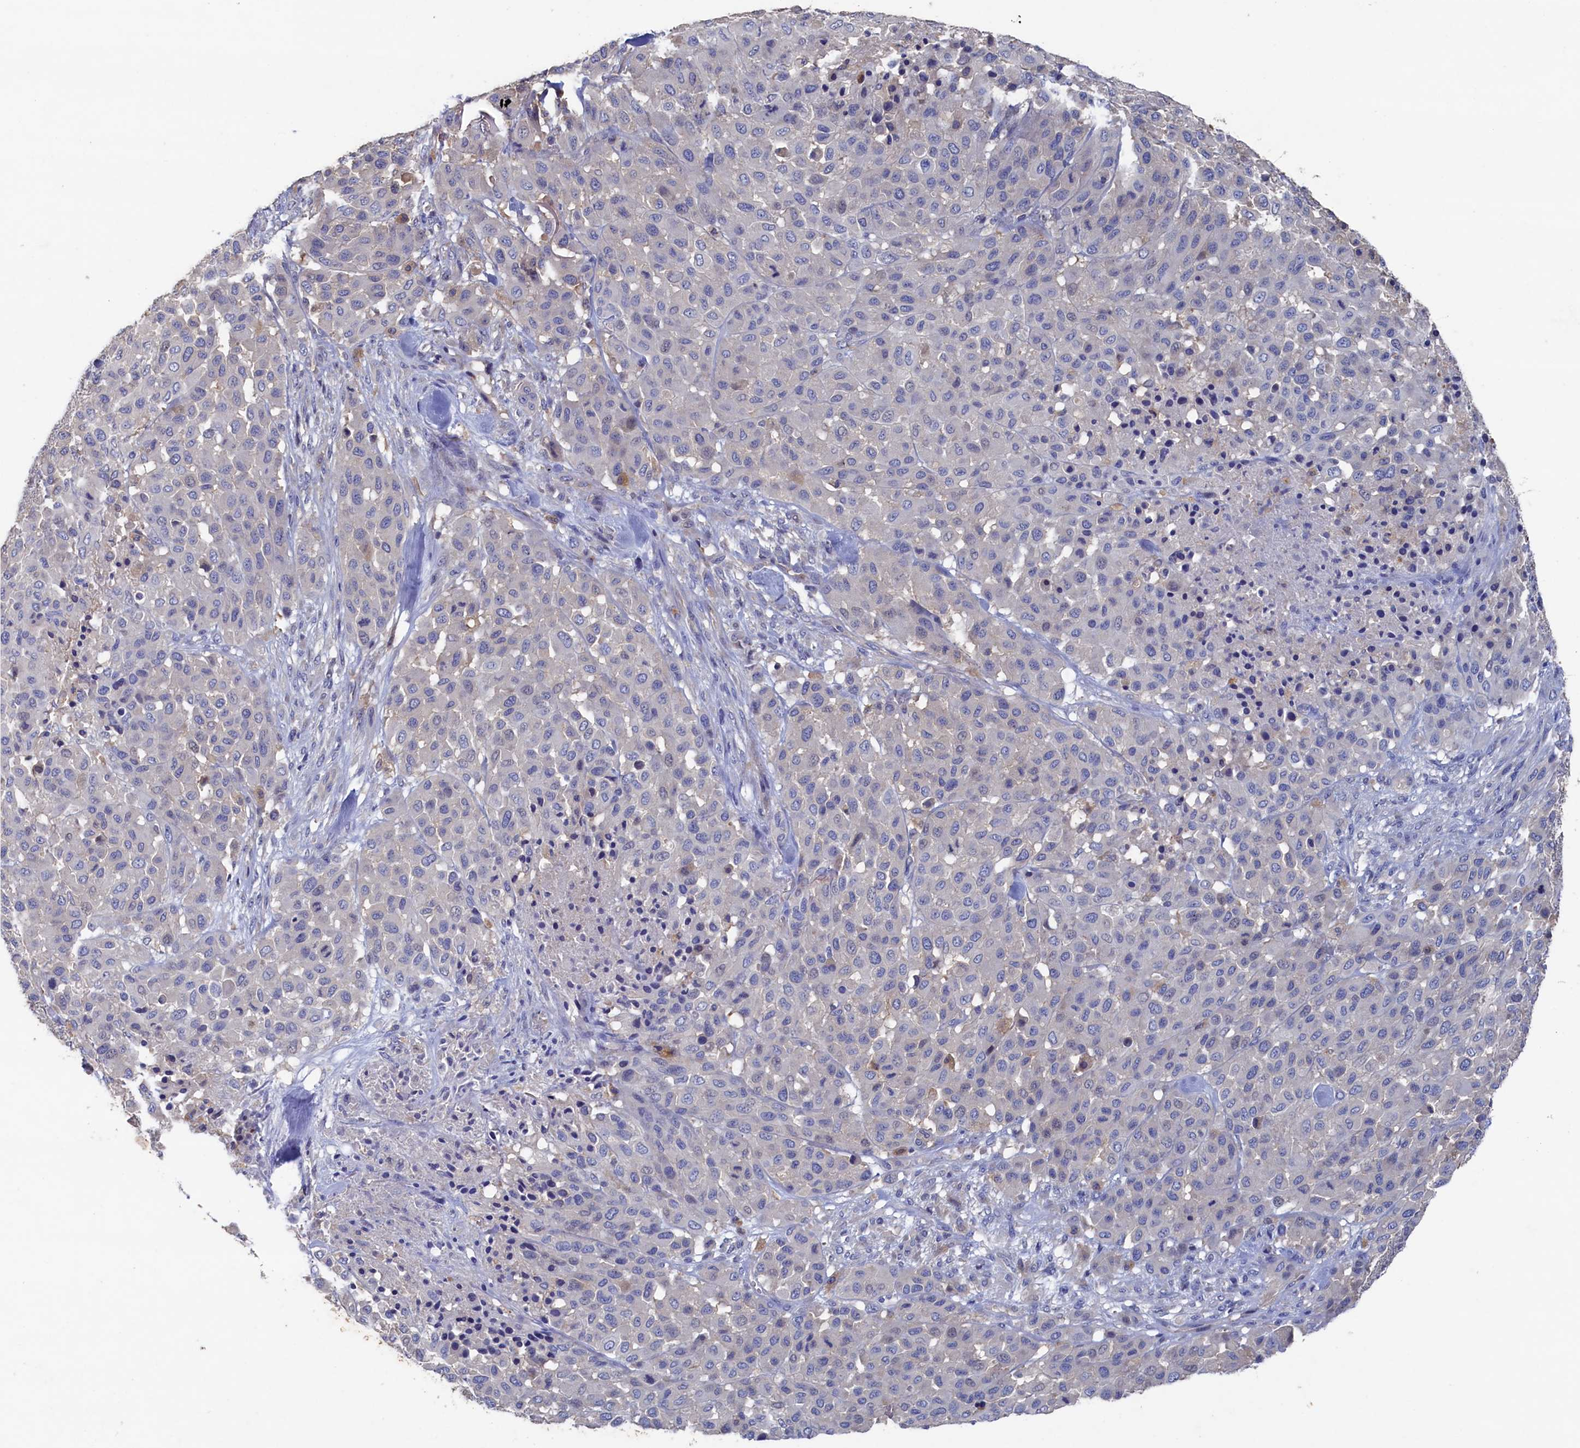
{"staining": {"intensity": "negative", "quantity": "none", "location": "none"}, "tissue": "melanoma", "cell_type": "Tumor cells", "image_type": "cancer", "snomed": [{"axis": "morphology", "description": "Malignant melanoma, Metastatic site"}, {"axis": "topography", "description": "Skin"}], "caption": "This photomicrograph is of malignant melanoma (metastatic site) stained with immunohistochemistry to label a protein in brown with the nuclei are counter-stained blue. There is no expression in tumor cells. Brightfield microscopy of immunohistochemistry (IHC) stained with DAB (3,3'-diaminobenzidine) (brown) and hematoxylin (blue), captured at high magnification.", "gene": "CBLIF", "patient": {"sex": "female", "age": 81}}